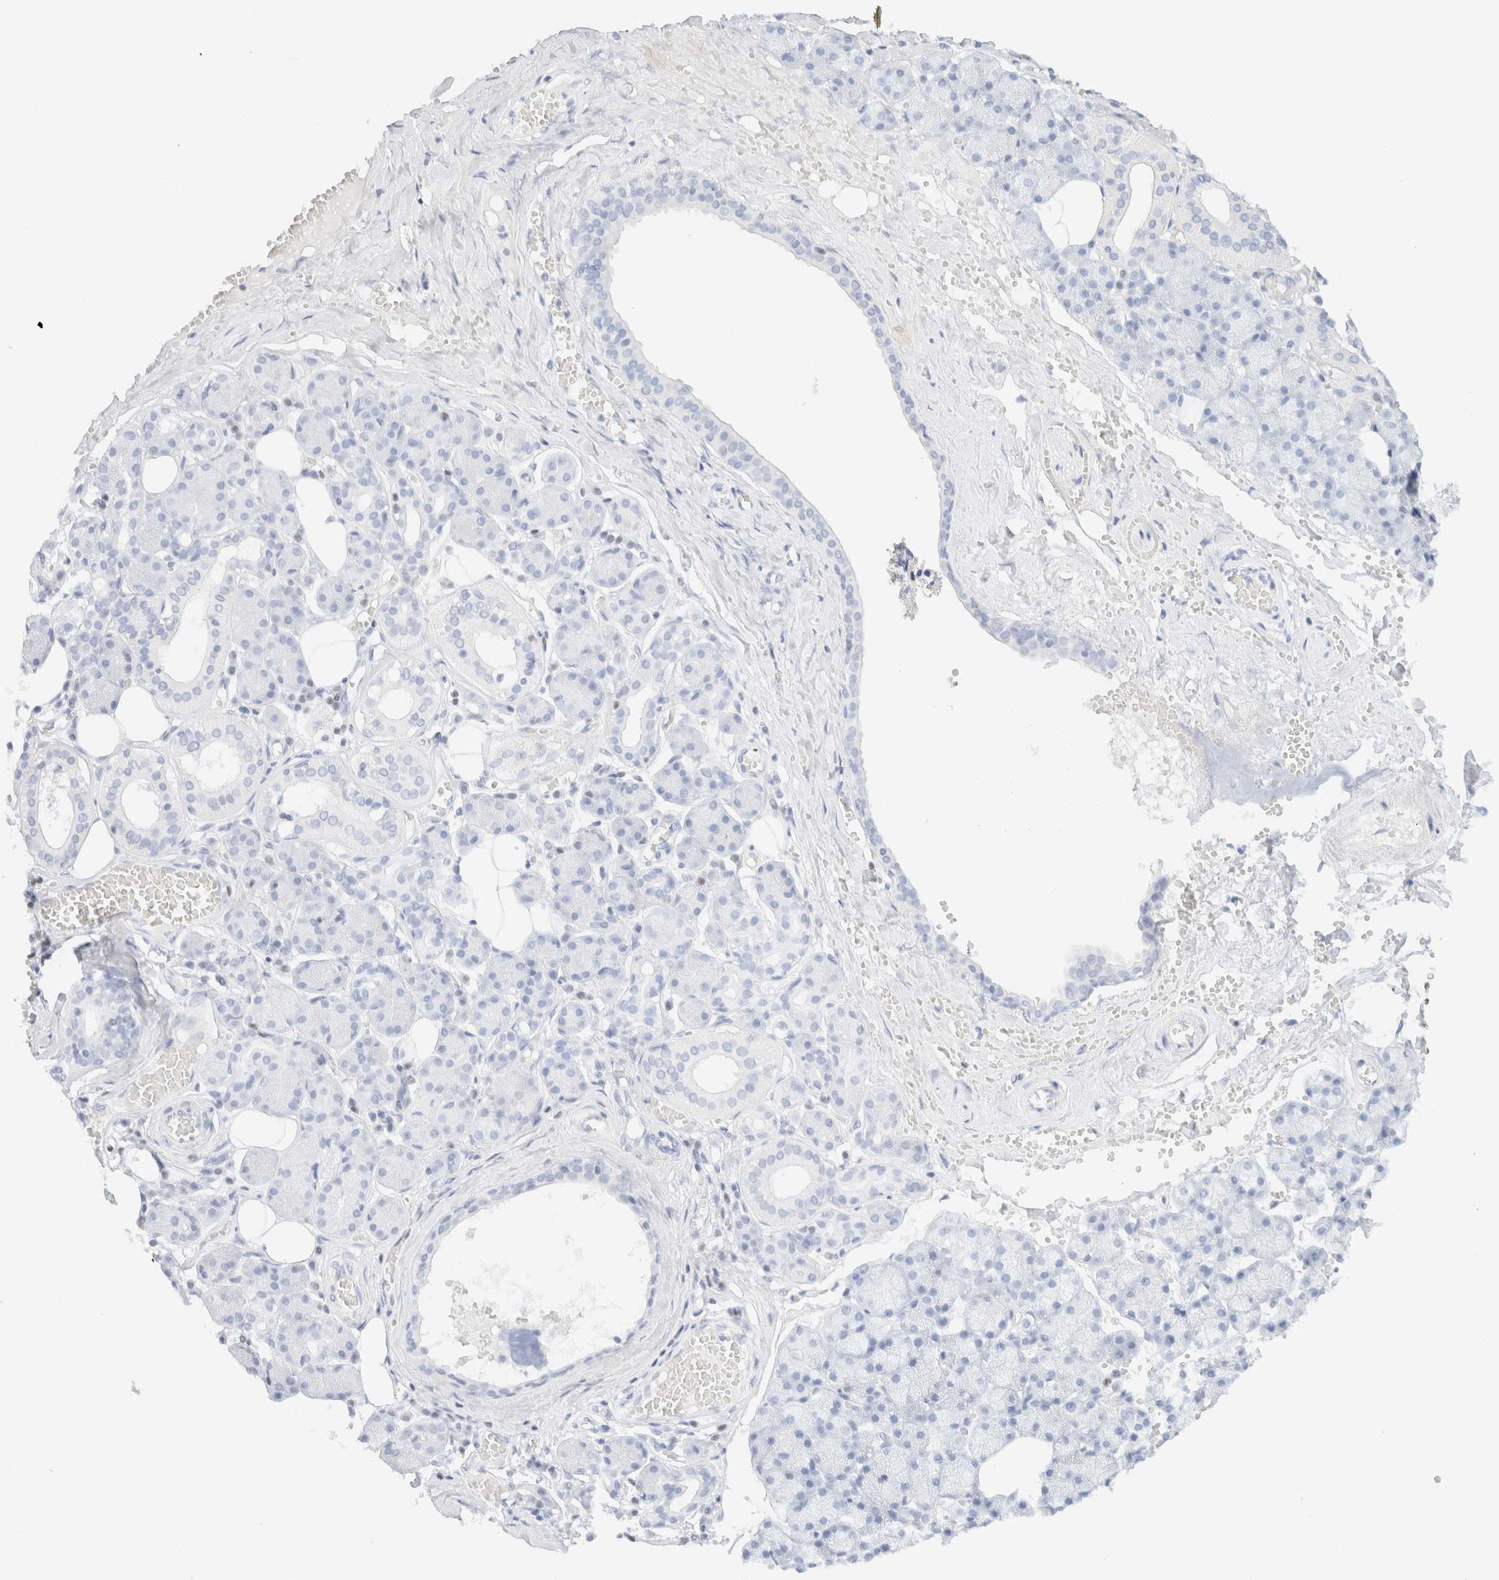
{"staining": {"intensity": "negative", "quantity": "none", "location": "none"}, "tissue": "salivary gland", "cell_type": "Glandular cells", "image_type": "normal", "snomed": [{"axis": "morphology", "description": "Normal tissue, NOS"}, {"axis": "topography", "description": "Salivary gland"}], "caption": "There is no significant positivity in glandular cells of salivary gland. Brightfield microscopy of IHC stained with DAB (brown) and hematoxylin (blue), captured at high magnification.", "gene": "IKZF3", "patient": {"sex": "male", "age": 62}}